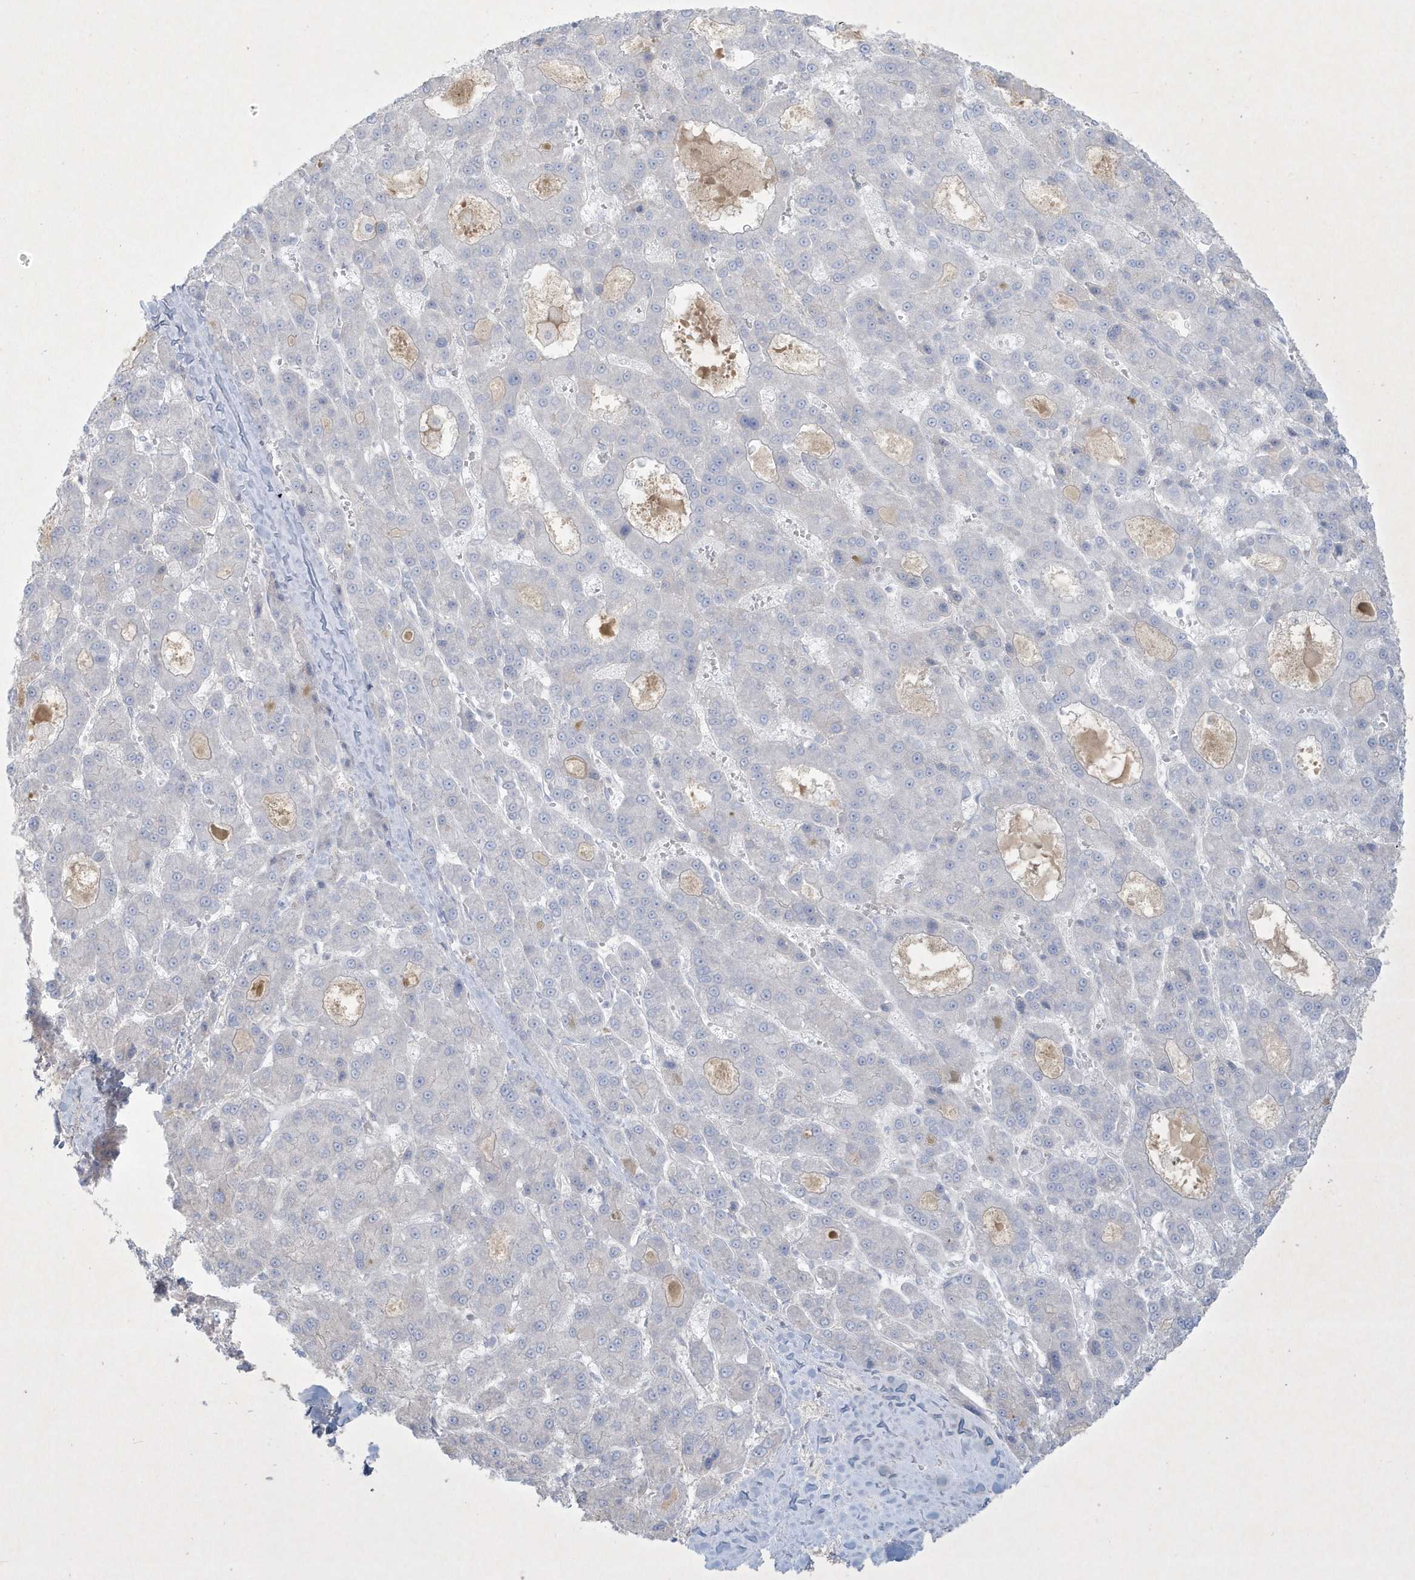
{"staining": {"intensity": "negative", "quantity": "none", "location": "none"}, "tissue": "liver cancer", "cell_type": "Tumor cells", "image_type": "cancer", "snomed": [{"axis": "morphology", "description": "Carcinoma, Hepatocellular, NOS"}, {"axis": "topography", "description": "Liver"}], "caption": "IHC of human hepatocellular carcinoma (liver) reveals no staining in tumor cells.", "gene": "CCDC24", "patient": {"sex": "male", "age": 70}}